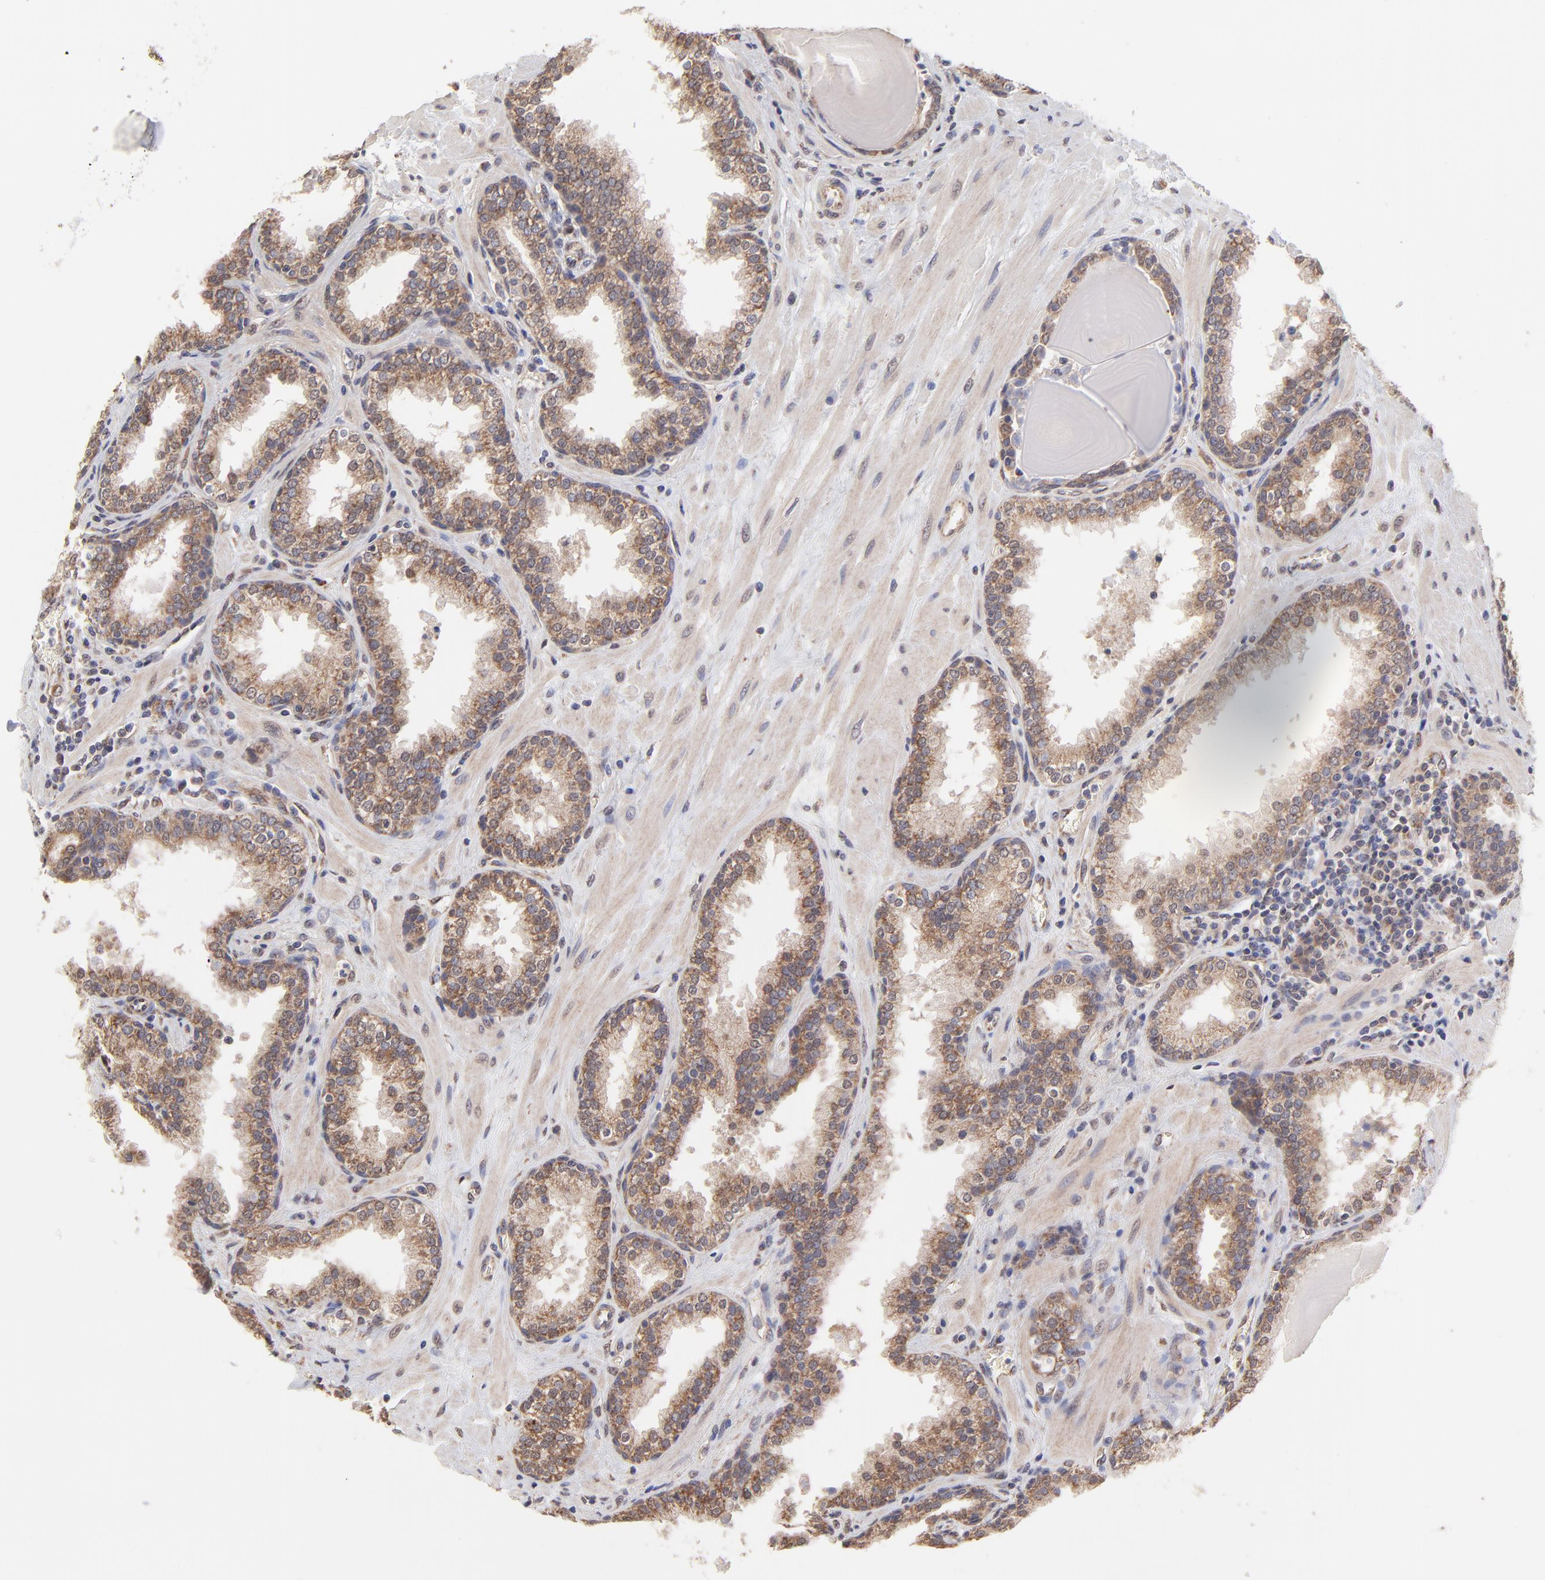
{"staining": {"intensity": "moderate", "quantity": ">75%", "location": "cytoplasmic/membranous"}, "tissue": "prostate", "cell_type": "Glandular cells", "image_type": "normal", "snomed": [{"axis": "morphology", "description": "Normal tissue, NOS"}, {"axis": "topography", "description": "Prostate"}], "caption": "Protein staining of unremarkable prostate demonstrates moderate cytoplasmic/membranous staining in about >75% of glandular cells.", "gene": "UBE2H", "patient": {"sex": "male", "age": 51}}